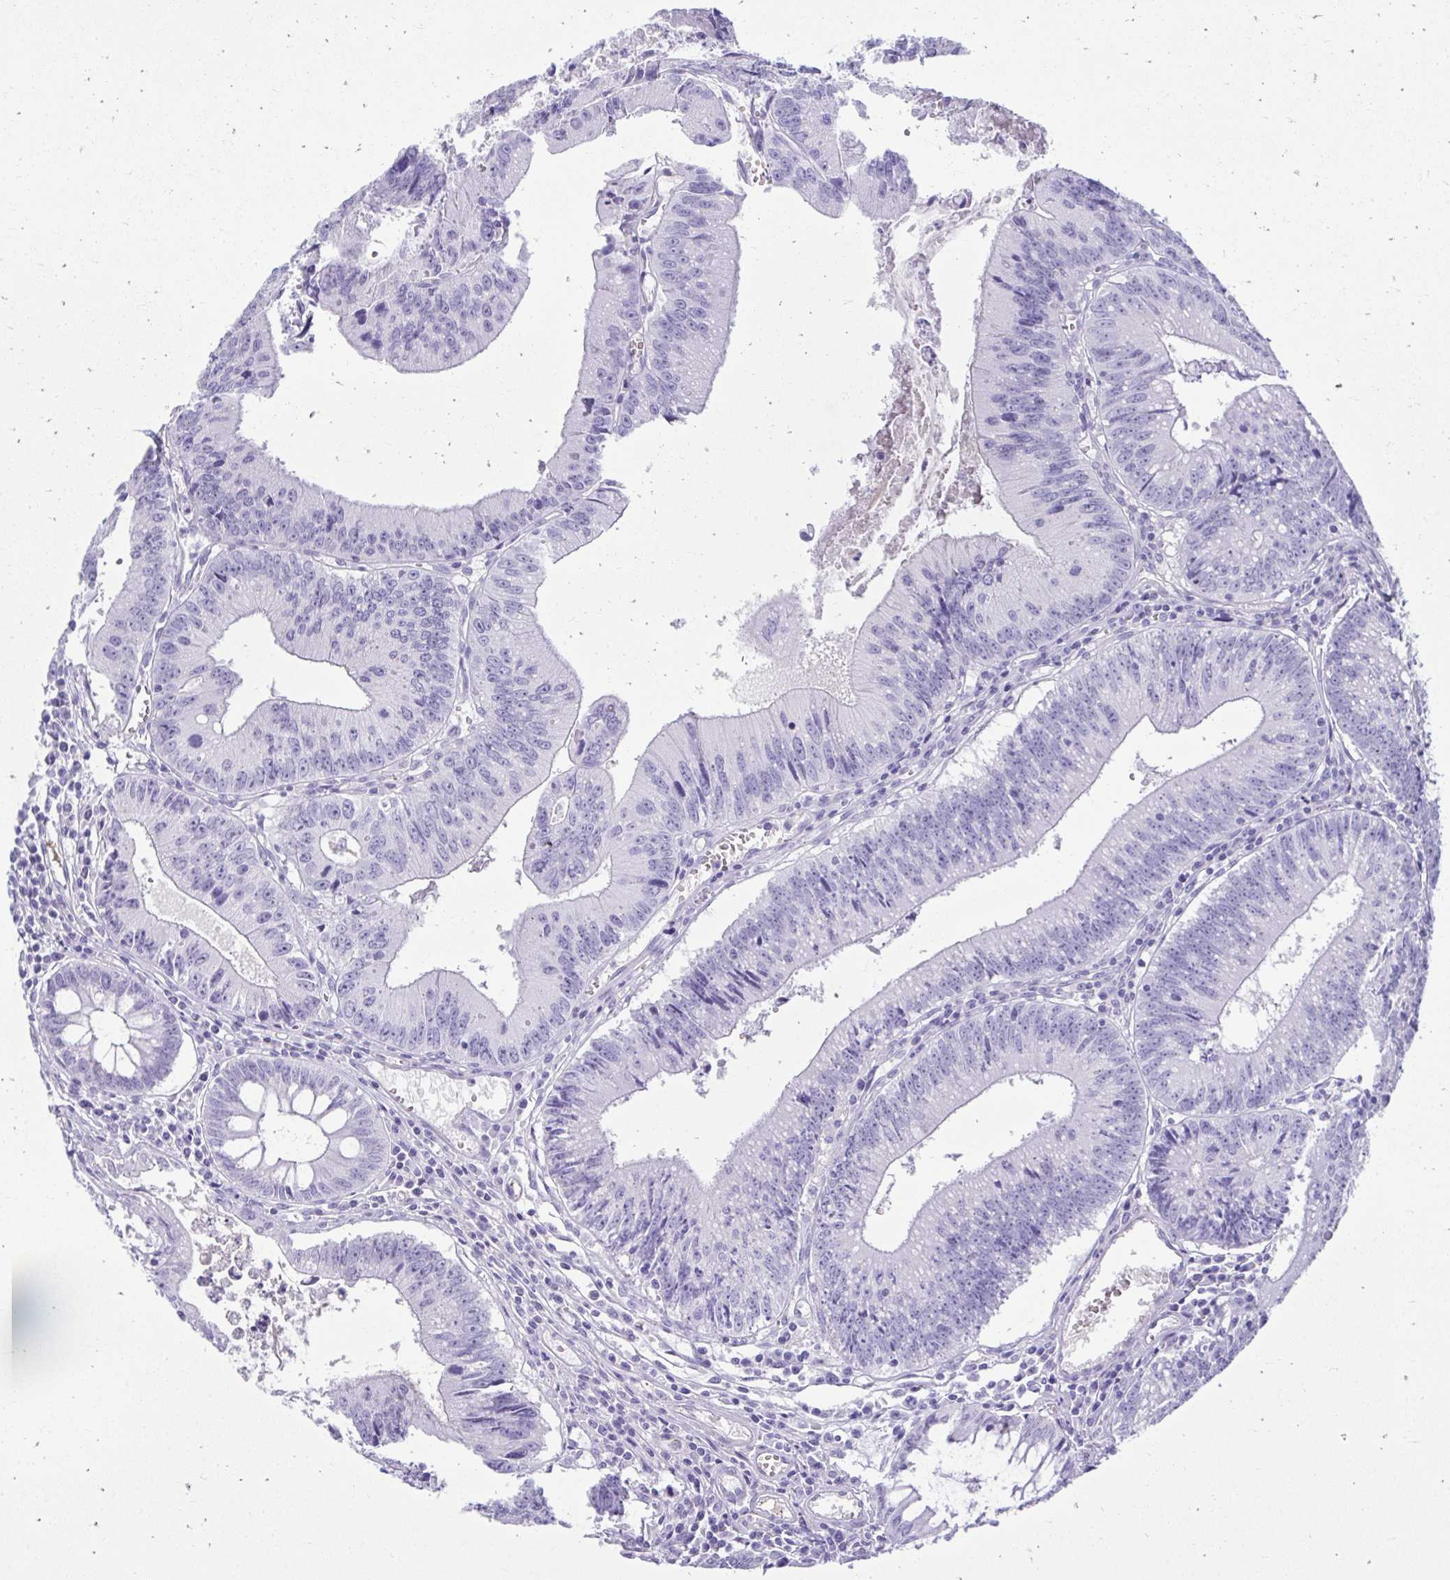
{"staining": {"intensity": "negative", "quantity": "none", "location": "none"}, "tissue": "colorectal cancer", "cell_type": "Tumor cells", "image_type": "cancer", "snomed": [{"axis": "morphology", "description": "Adenocarcinoma, NOS"}, {"axis": "topography", "description": "Rectum"}], "caption": "This is a micrograph of IHC staining of colorectal adenocarcinoma, which shows no positivity in tumor cells.", "gene": "SMIM9", "patient": {"sex": "female", "age": 81}}